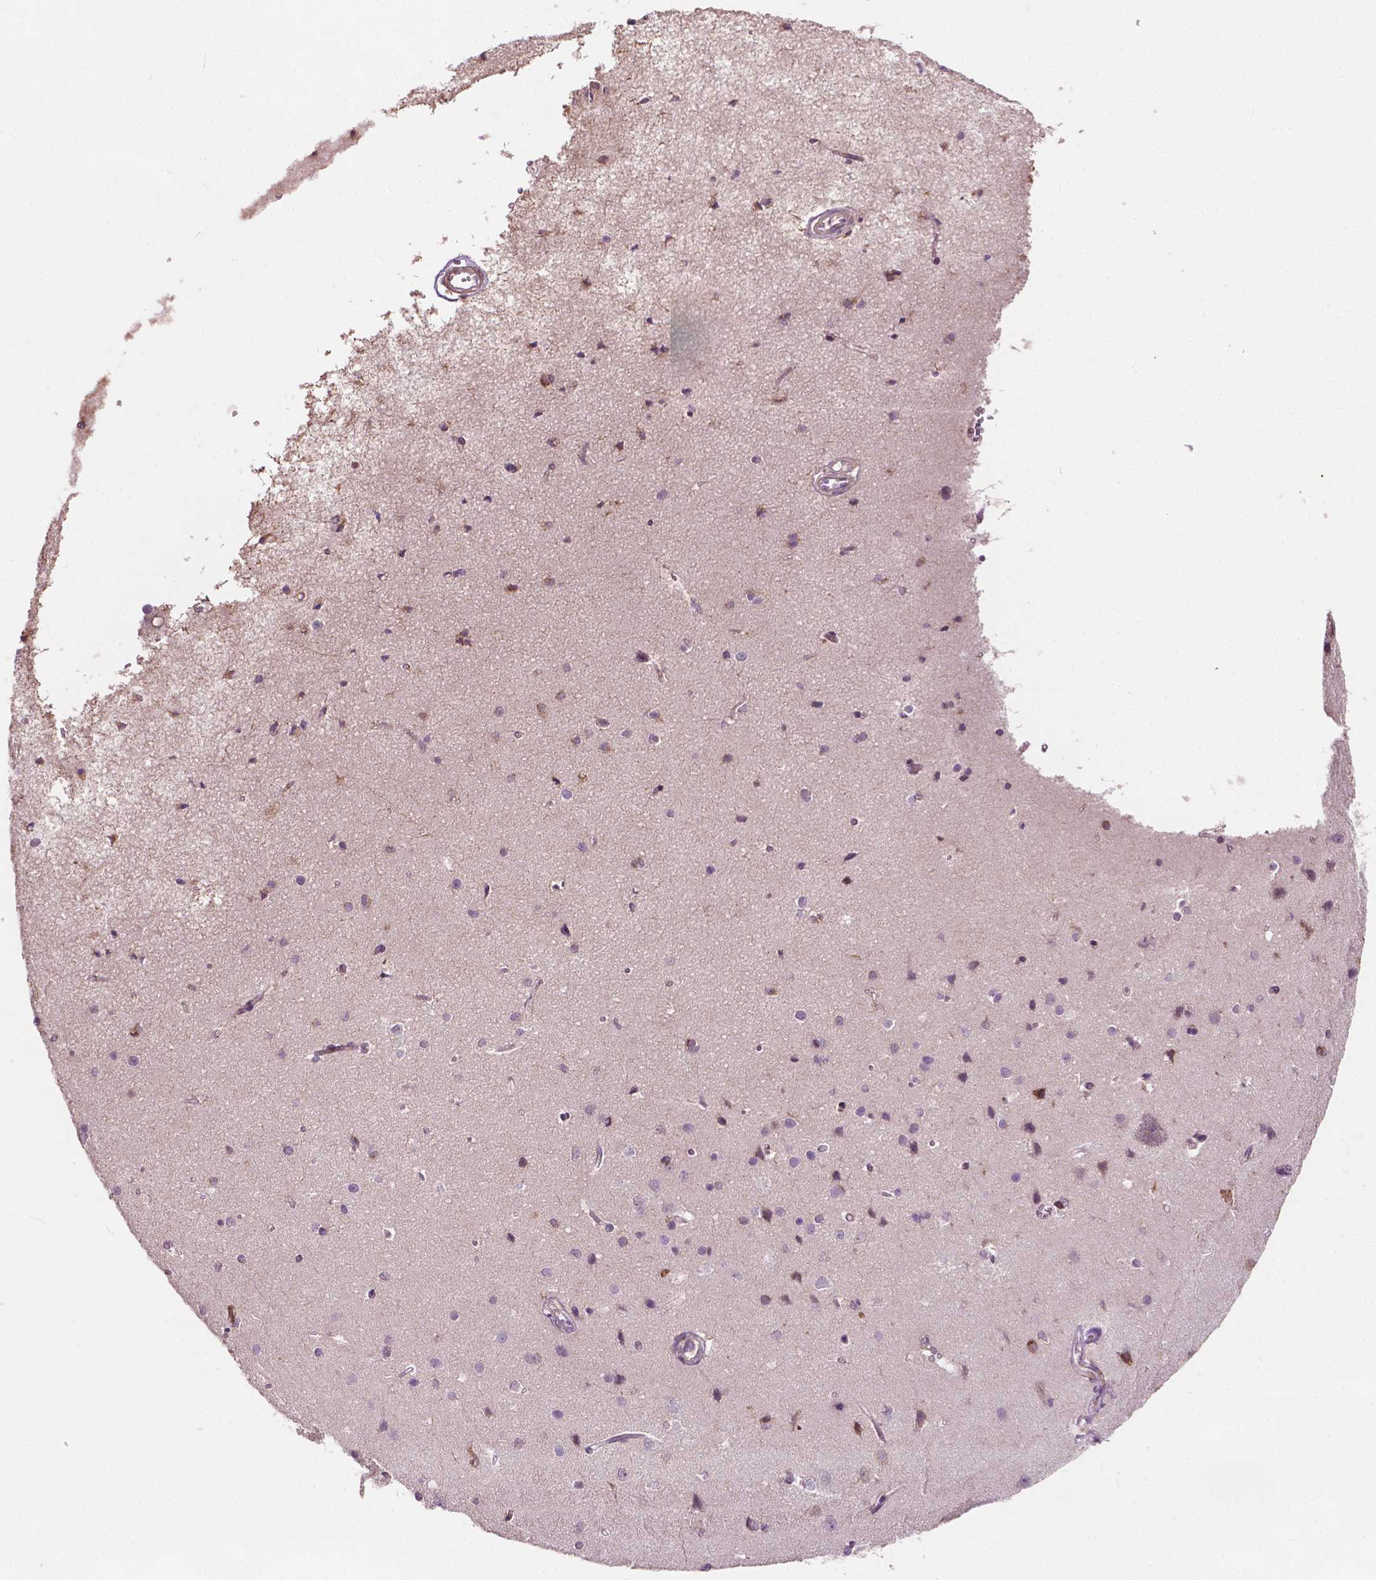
{"staining": {"intensity": "negative", "quantity": "none", "location": "none"}, "tissue": "cerebral cortex", "cell_type": "Endothelial cells", "image_type": "normal", "snomed": [{"axis": "morphology", "description": "Normal tissue, NOS"}, {"axis": "topography", "description": "Cerebral cortex"}], "caption": "This is an IHC photomicrograph of unremarkable cerebral cortex. There is no positivity in endothelial cells.", "gene": "EBAG9", "patient": {"sex": "male", "age": 37}}